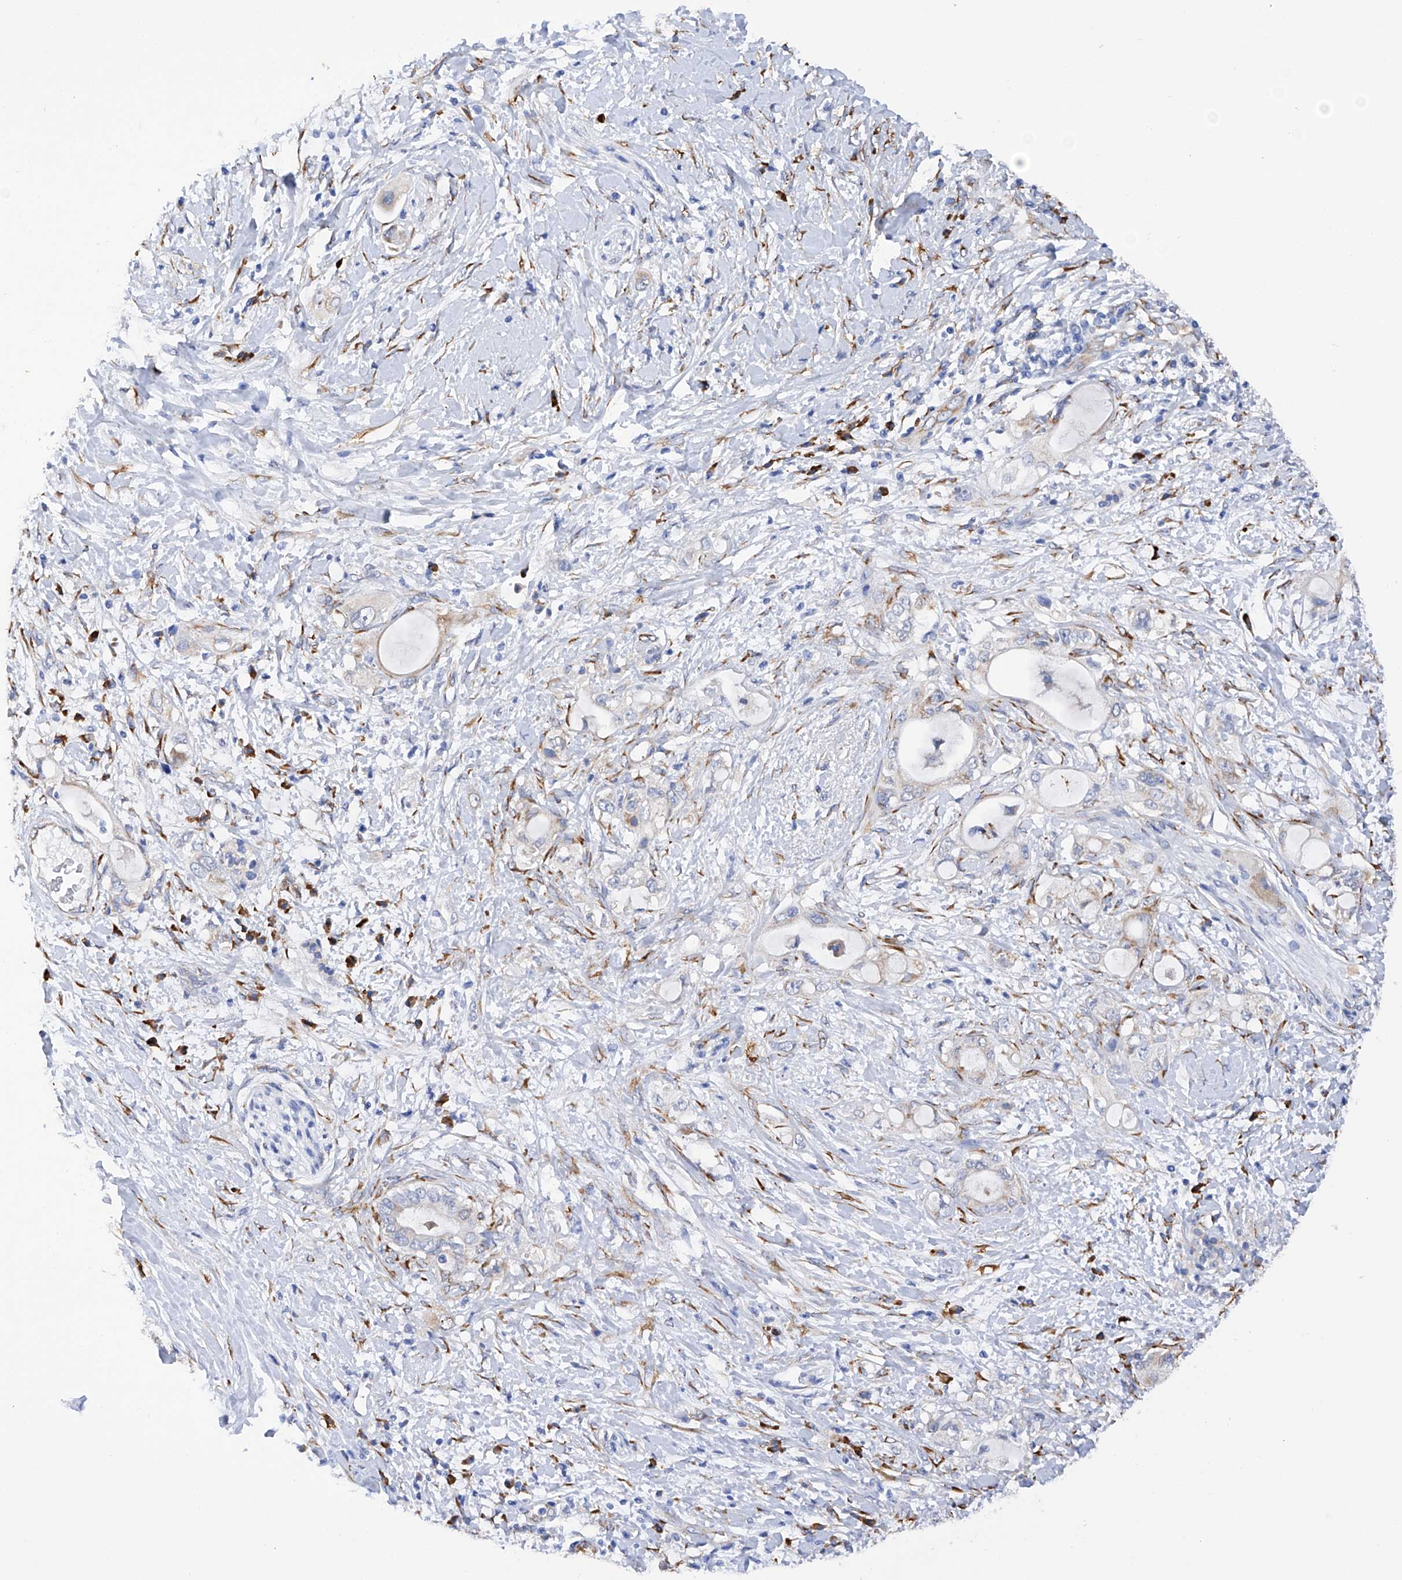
{"staining": {"intensity": "negative", "quantity": "none", "location": "none"}, "tissue": "pancreatic cancer", "cell_type": "Tumor cells", "image_type": "cancer", "snomed": [{"axis": "morphology", "description": "Adenocarcinoma, NOS"}, {"axis": "topography", "description": "Pancreas"}], "caption": "Tumor cells are negative for brown protein staining in adenocarcinoma (pancreatic).", "gene": "PDIA5", "patient": {"sex": "female", "age": 56}}